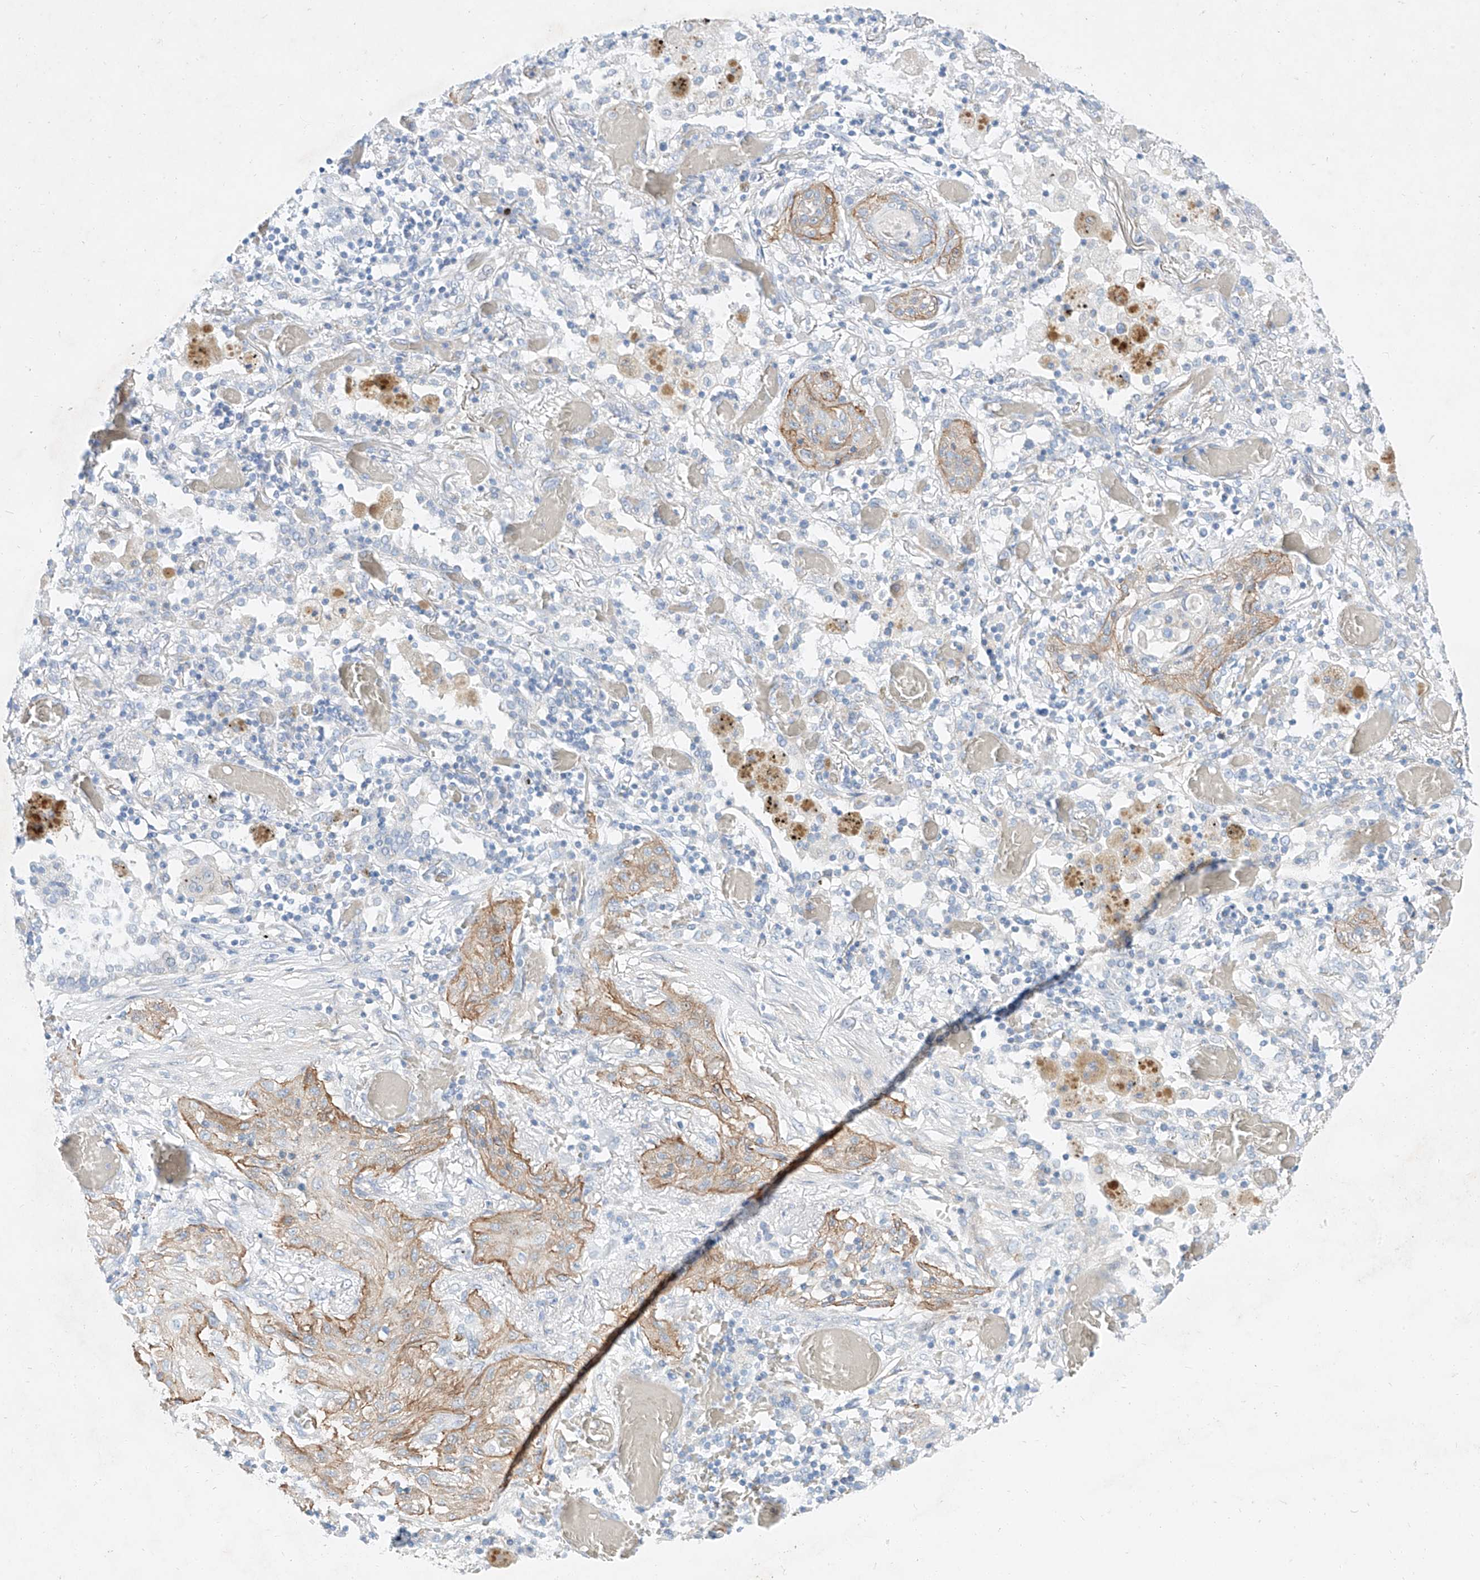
{"staining": {"intensity": "moderate", "quantity": ">75%", "location": "cytoplasmic/membranous"}, "tissue": "lung cancer", "cell_type": "Tumor cells", "image_type": "cancer", "snomed": [{"axis": "morphology", "description": "Squamous cell carcinoma, NOS"}, {"axis": "topography", "description": "Lung"}], "caption": "Immunohistochemical staining of human lung cancer displays medium levels of moderate cytoplasmic/membranous protein staining in approximately >75% of tumor cells.", "gene": "AJM1", "patient": {"sex": "female", "age": 47}}